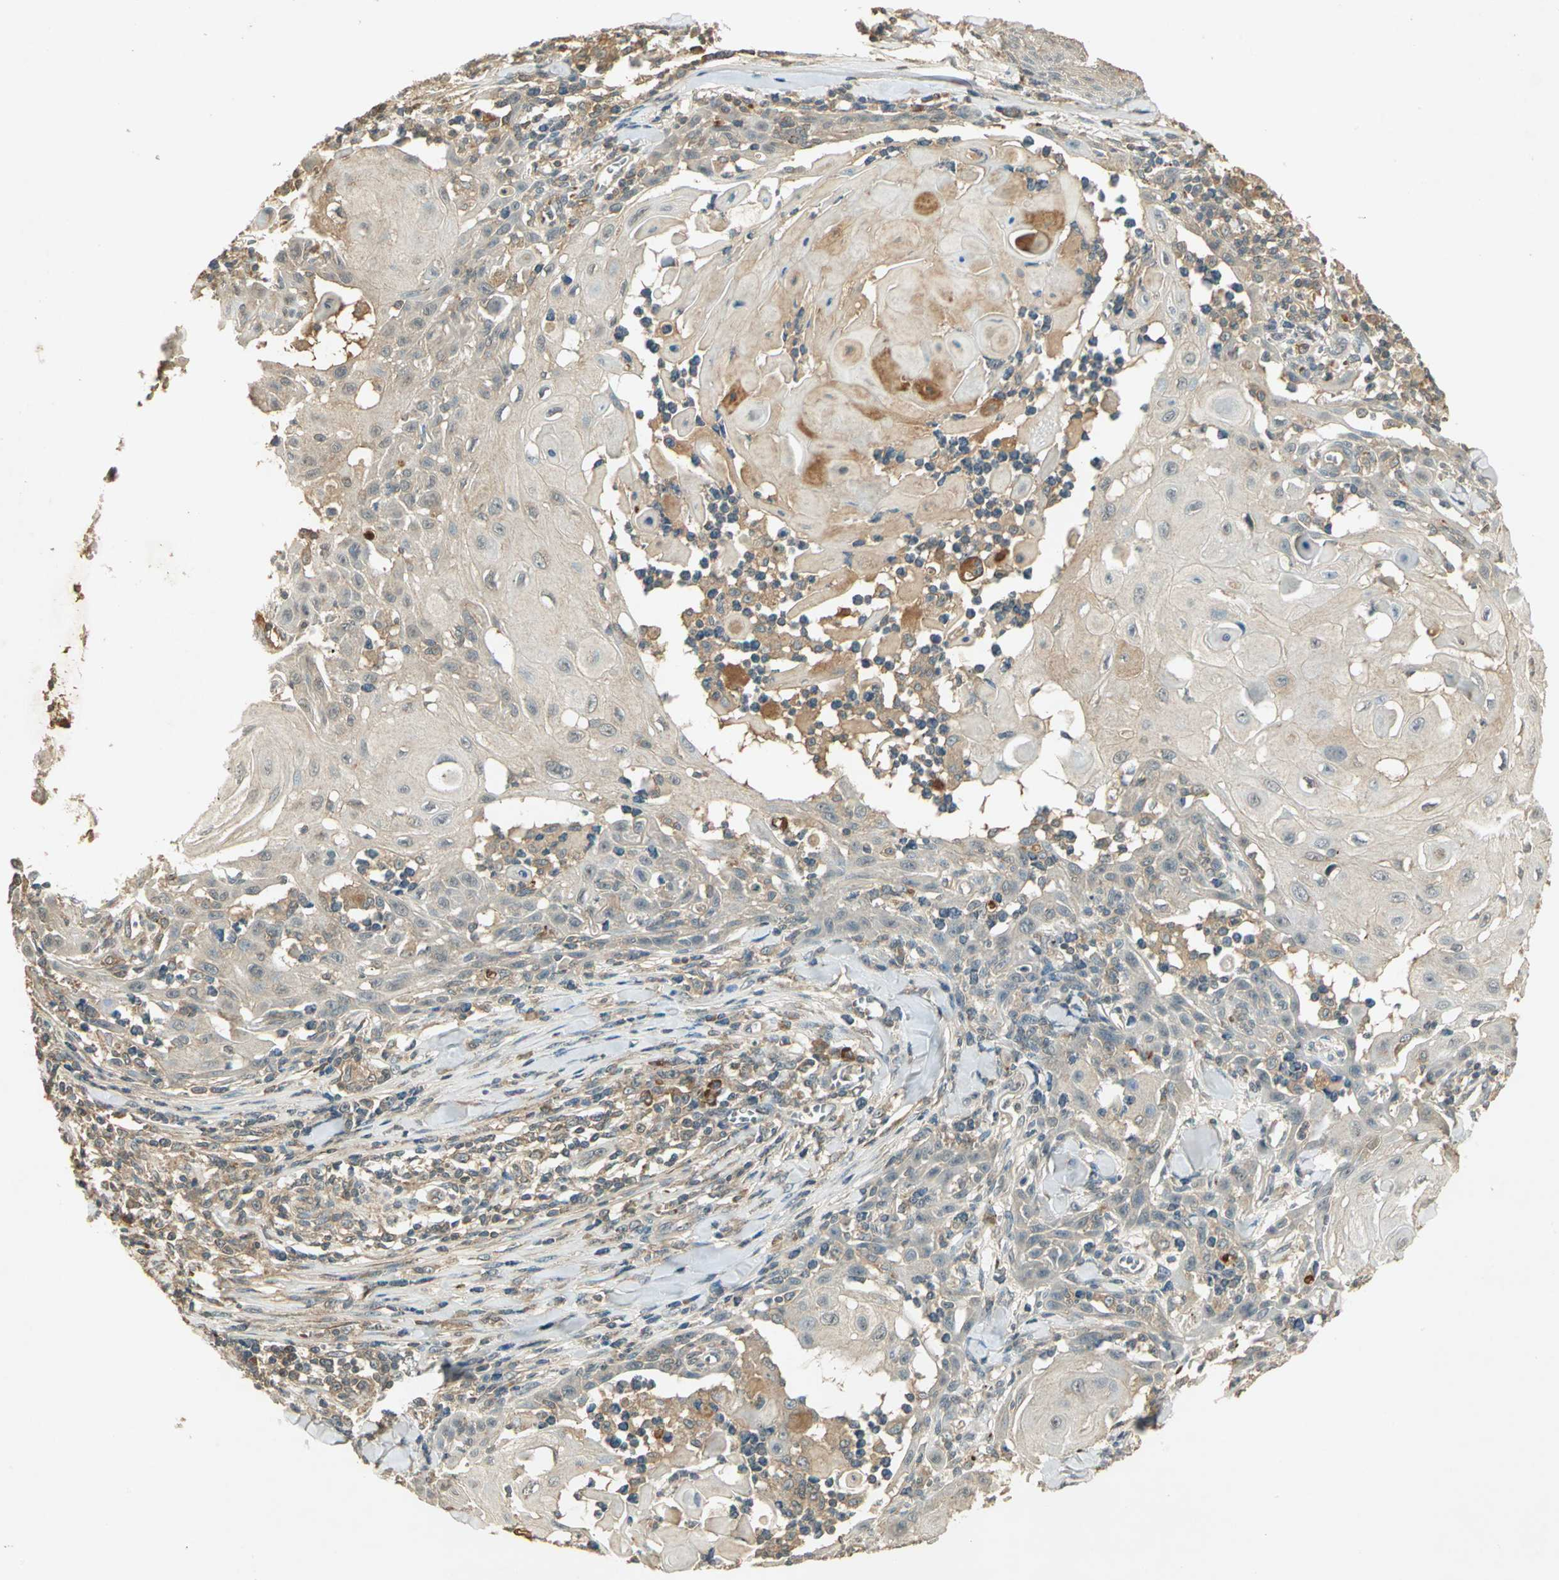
{"staining": {"intensity": "weak", "quantity": "25%-75%", "location": "cytoplasmic/membranous"}, "tissue": "skin cancer", "cell_type": "Tumor cells", "image_type": "cancer", "snomed": [{"axis": "morphology", "description": "Squamous cell carcinoma, NOS"}, {"axis": "topography", "description": "Skin"}], "caption": "Immunohistochemistry (IHC) image of neoplastic tissue: skin cancer (squamous cell carcinoma) stained using IHC displays low levels of weak protein expression localized specifically in the cytoplasmic/membranous of tumor cells, appearing as a cytoplasmic/membranous brown color.", "gene": "KEAP1", "patient": {"sex": "male", "age": 24}}